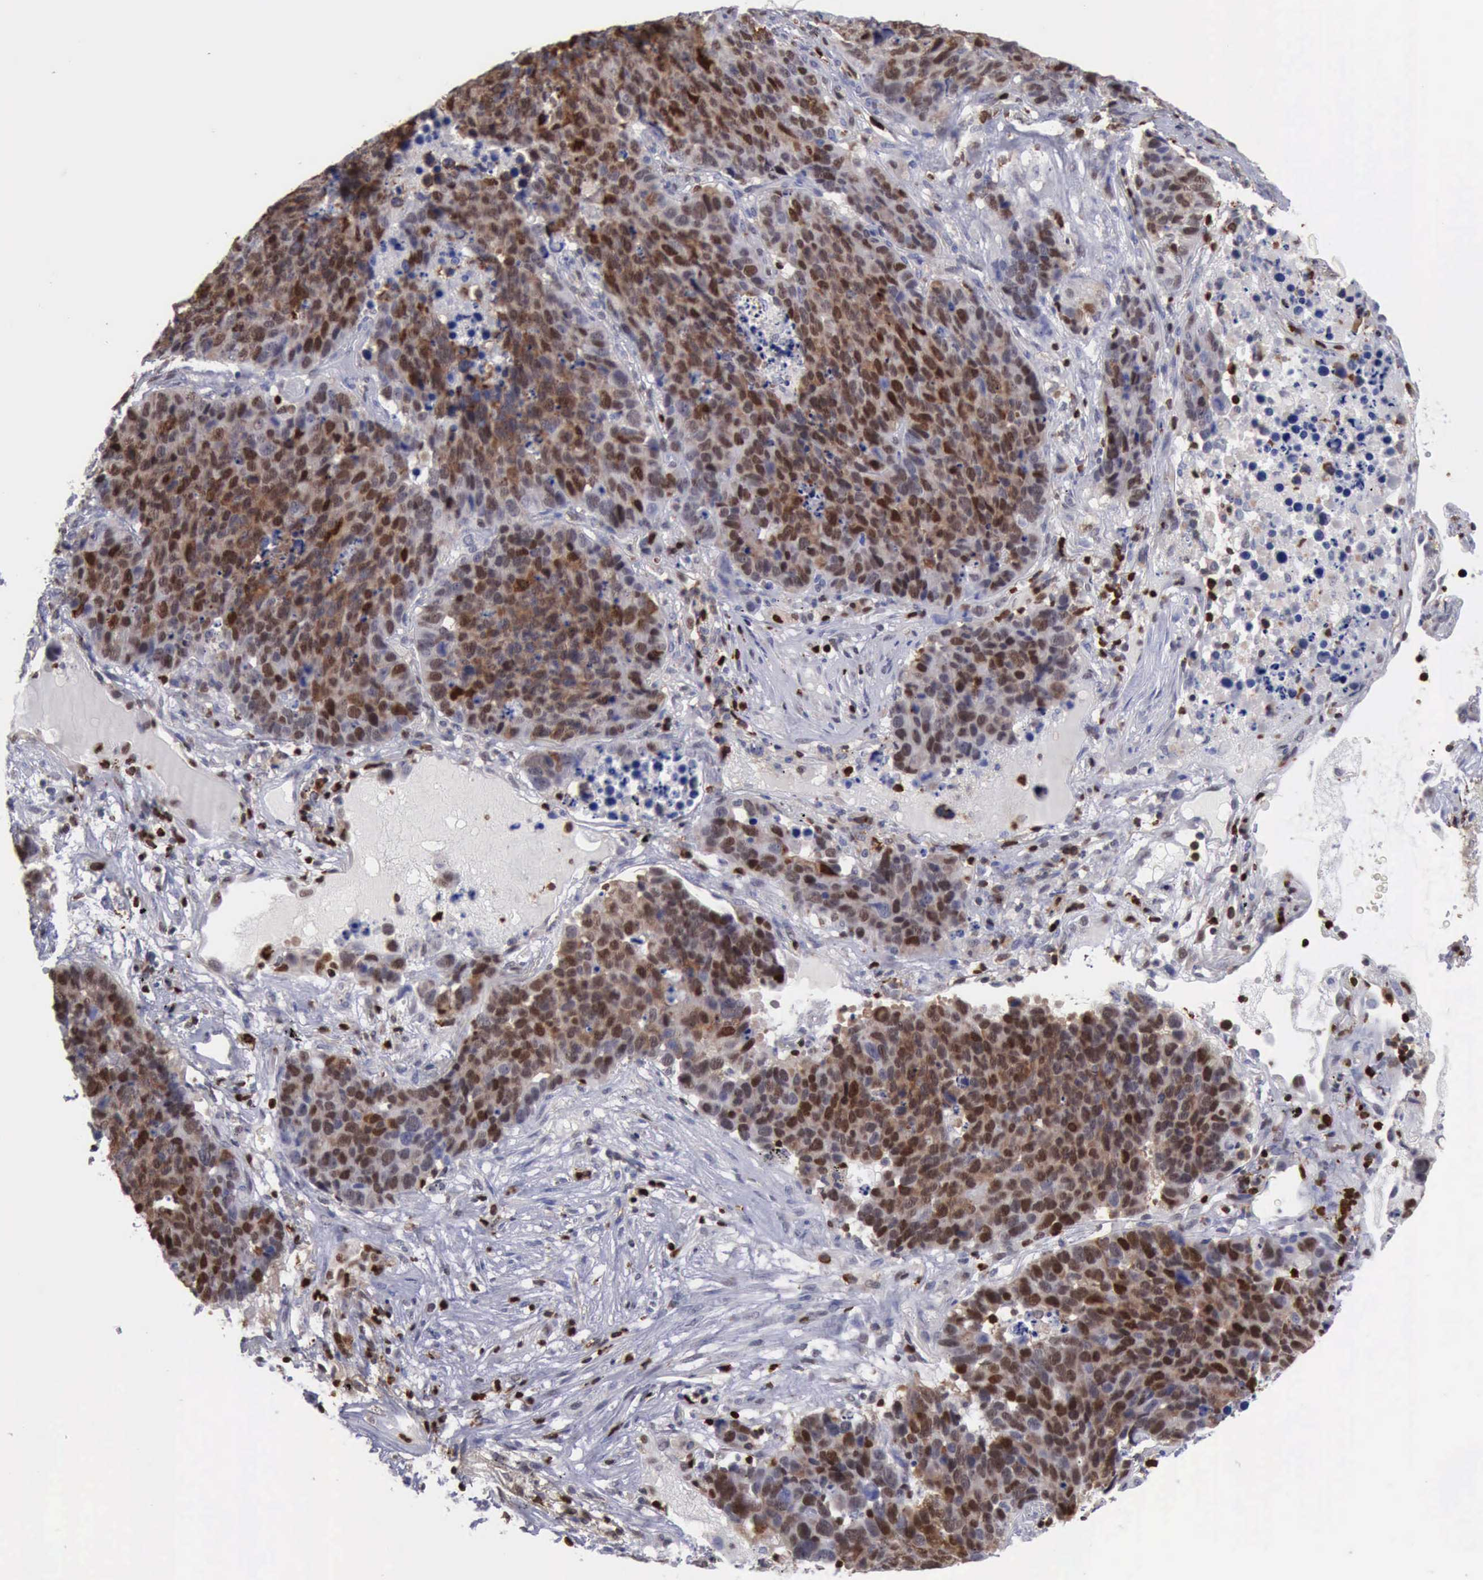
{"staining": {"intensity": "strong", "quantity": "25%-75%", "location": "cytoplasmic/membranous,nuclear"}, "tissue": "lung cancer", "cell_type": "Tumor cells", "image_type": "cancer", "snomed": [{"axis": "morphology", "description": "Carcinoid, malignant, NOS"}, {"axis": "topography", "description": "Lung"}], "caption": "Brown immunohistochemical staining in lung cancer shows strong cytoplasmic/membranous and nuclear expression in approximately 25%-75% of tumor cells.", "gene": "PDCD4", "patient": {"sex": "male", "age": 60}}